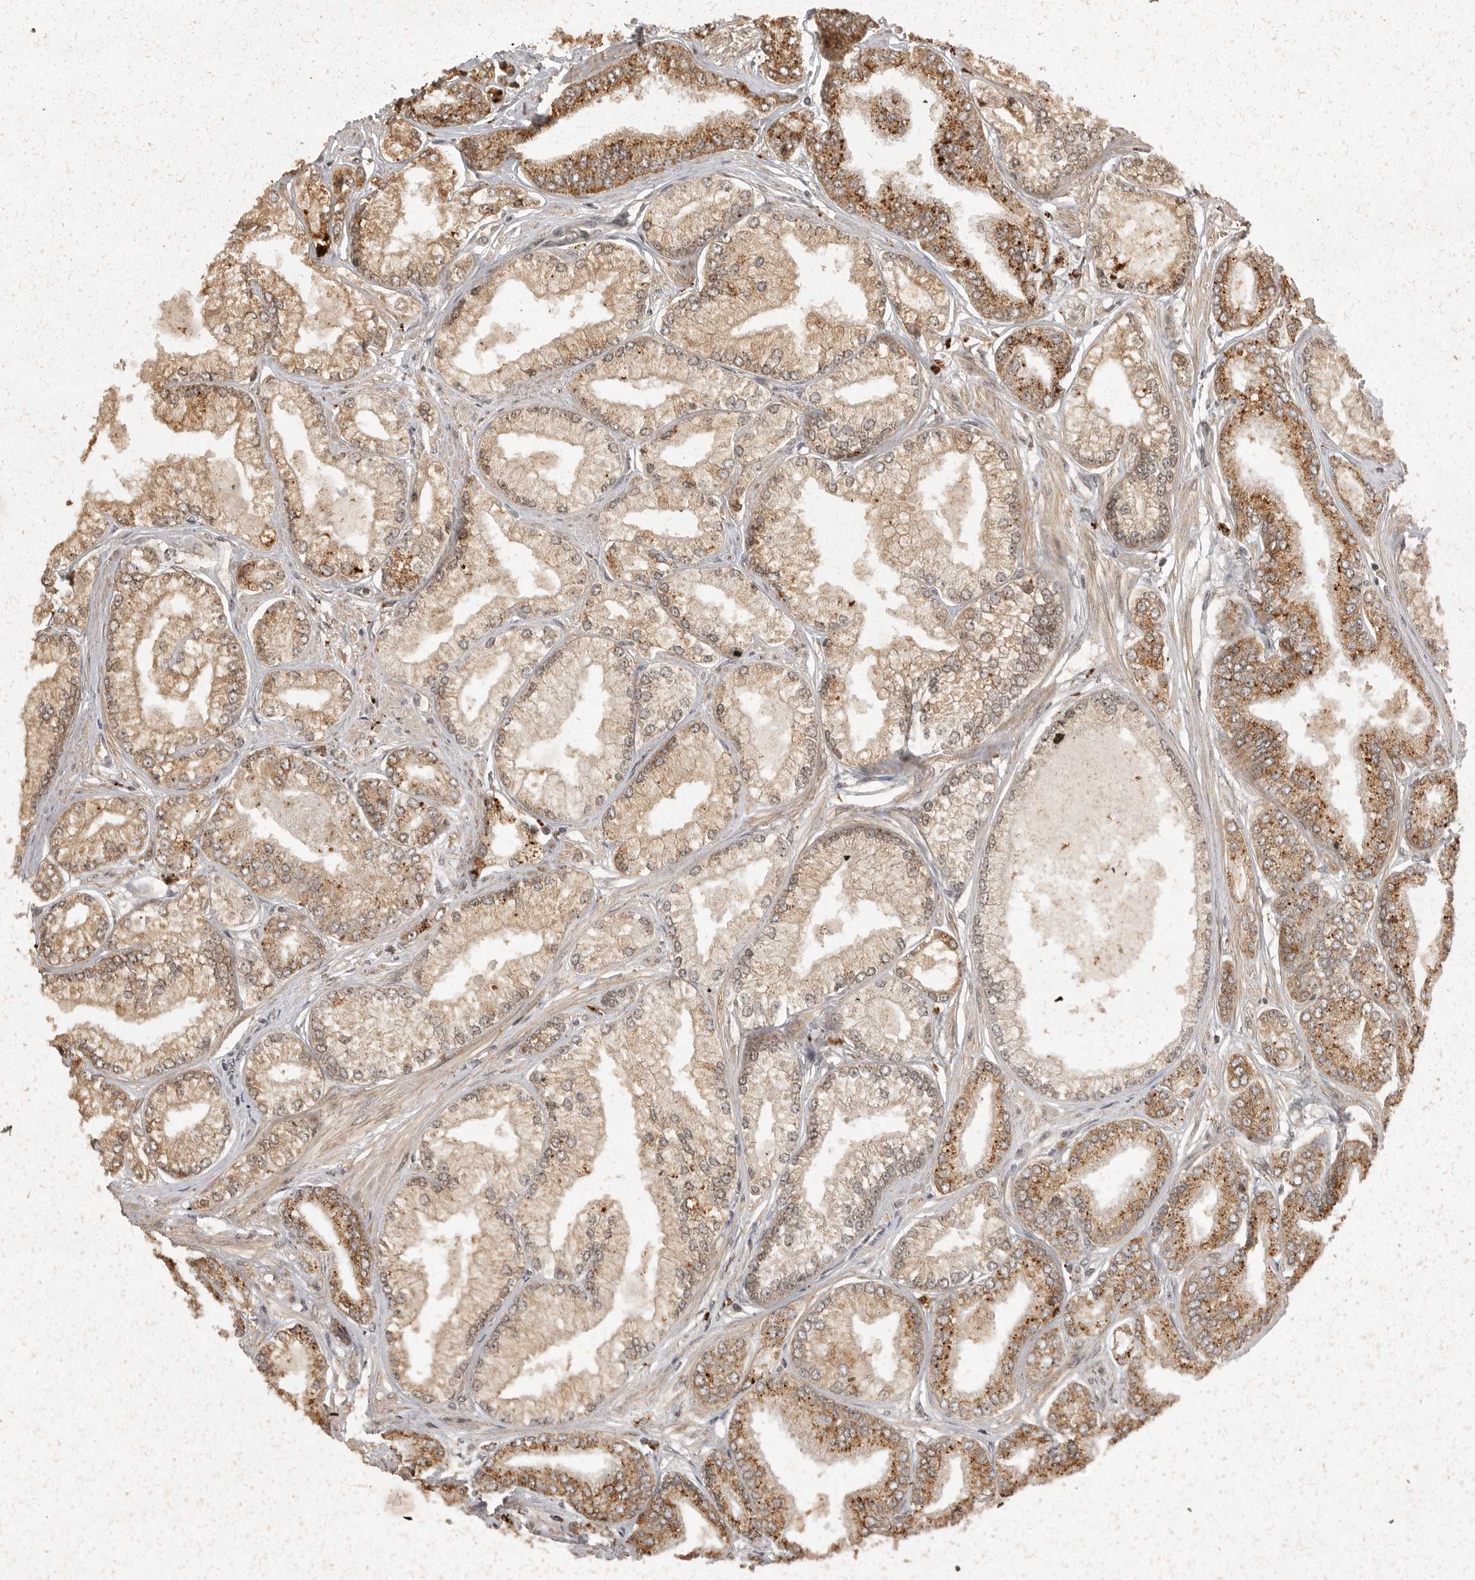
{"staining": {"intensity": "strong", "quantity": ">75%", "location": "cytoplasmic/membranous"}, "tissue": "prostate cancer", "cell_type": "Tumor cells", "image_type": "cancer", "snomed": [{"axis": "morphology", "description": "Adenocarcinoma, Low grade"}, {"axis": "topography", "description": "Prostate"}], "caption": "Immunohistochemistry (IHC) photomicrograph of neoplastic tissue: human prostate cancer (adenocarcinoma (low-grade)) stained using immunohistochemistry displays high levels of strong protein expression localized specifically in the cytoplasmic/membranous of tumor cells, appearing as a cytoplasmic/membranous brown color.", "gene": "ZNF83", "patient": {"sex": "male", "age": 52}}